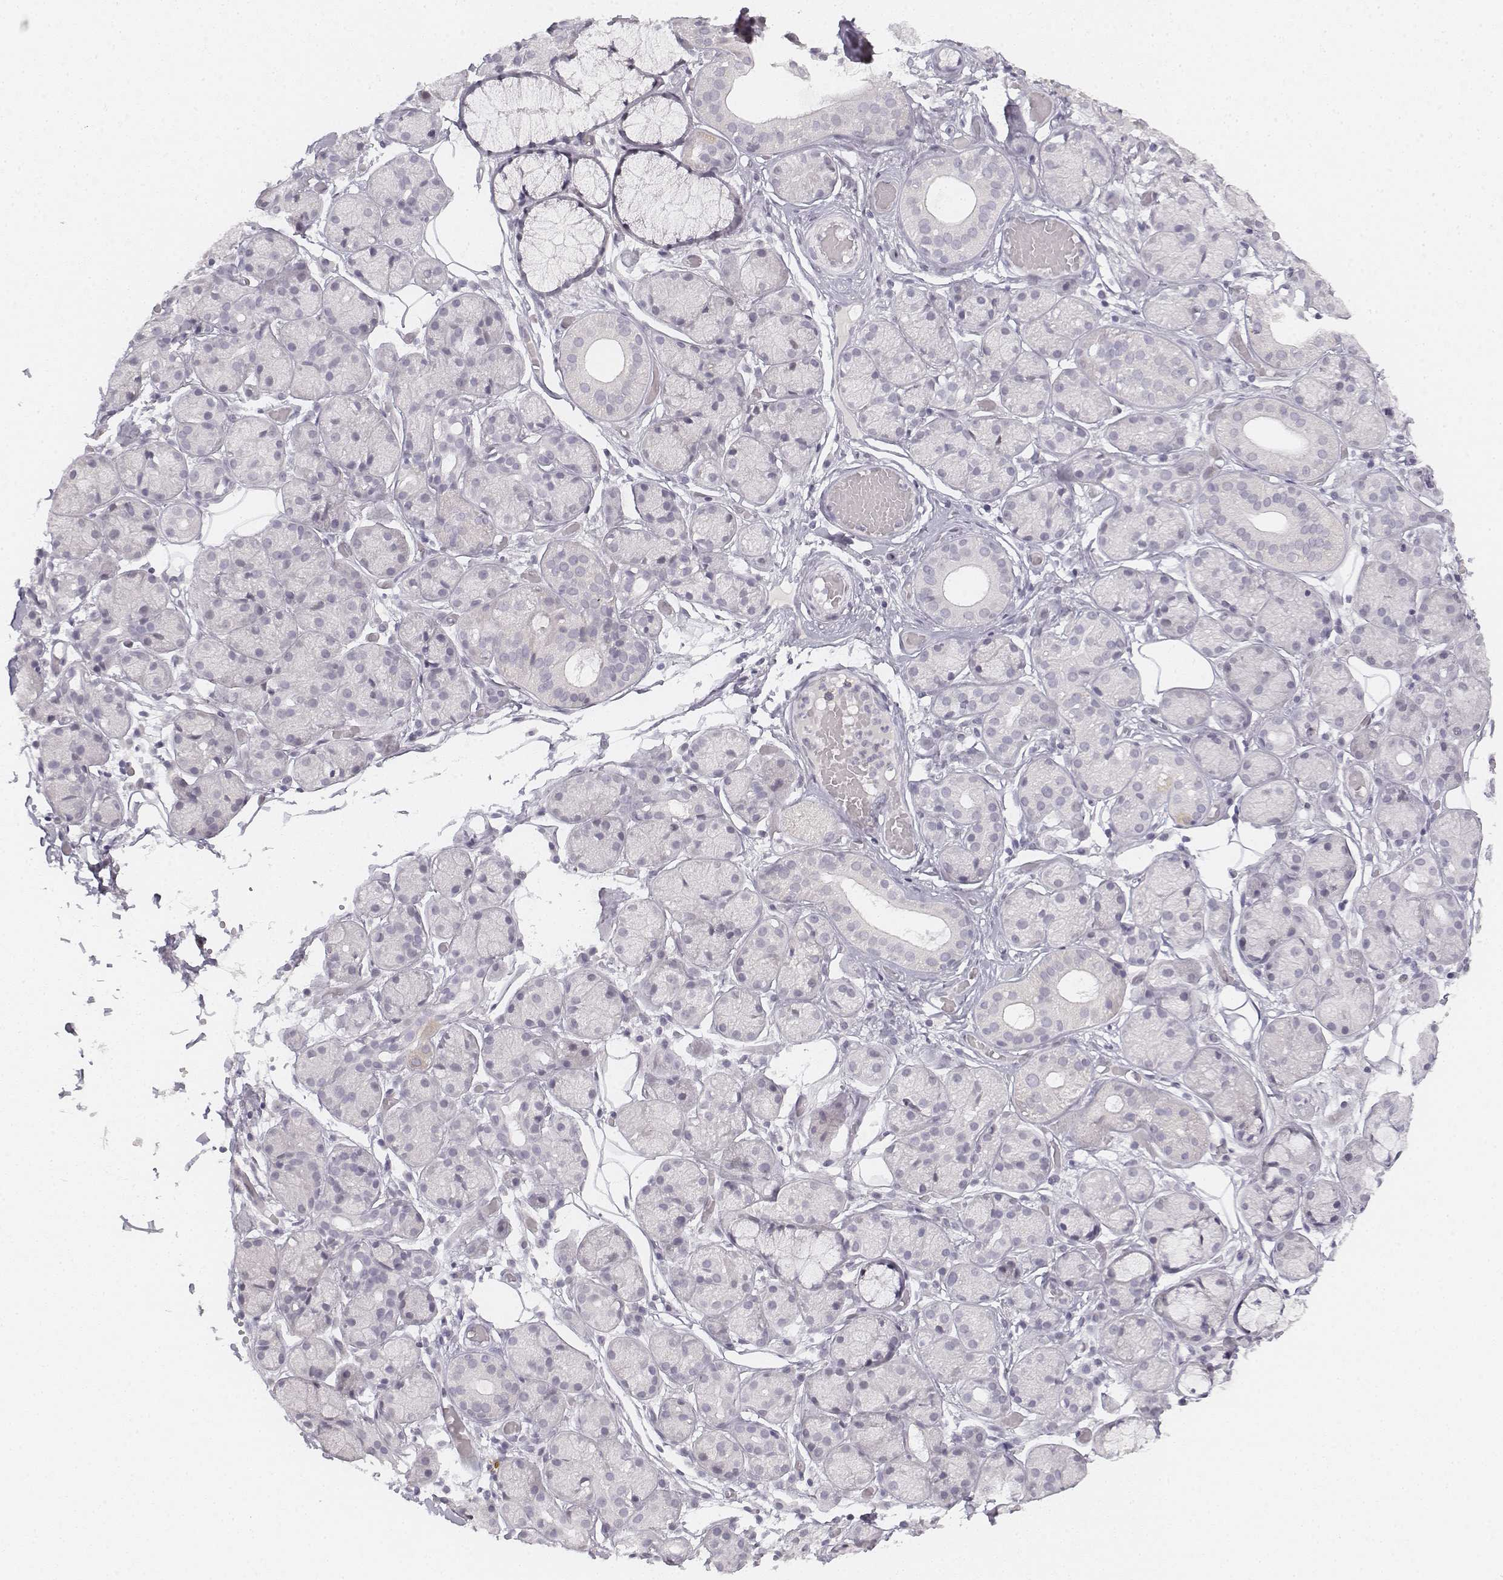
{"staining": {"intensity": "negative", "quantity": "none", "location": "none"}, "tissue": "salivary gland", "cell_type": "Glandular cells", "image_type": "normal", "snomed": [{"axis": "morphology", "description": "Normal tissue, NOS"}, {"axis": "topography", "description": "Salivary gland"}, {"axis": "topography", "description": "Peripheral nerve tissue"}], "caption": "This image is of unremarkable salivary gland stained with IHC to label a protein in brown with the nuclei are counter-stained blue. There is no positivity in glandular cells.", "gene": "KRTAP2", "patient": {"sex": "male", "age": 71}}